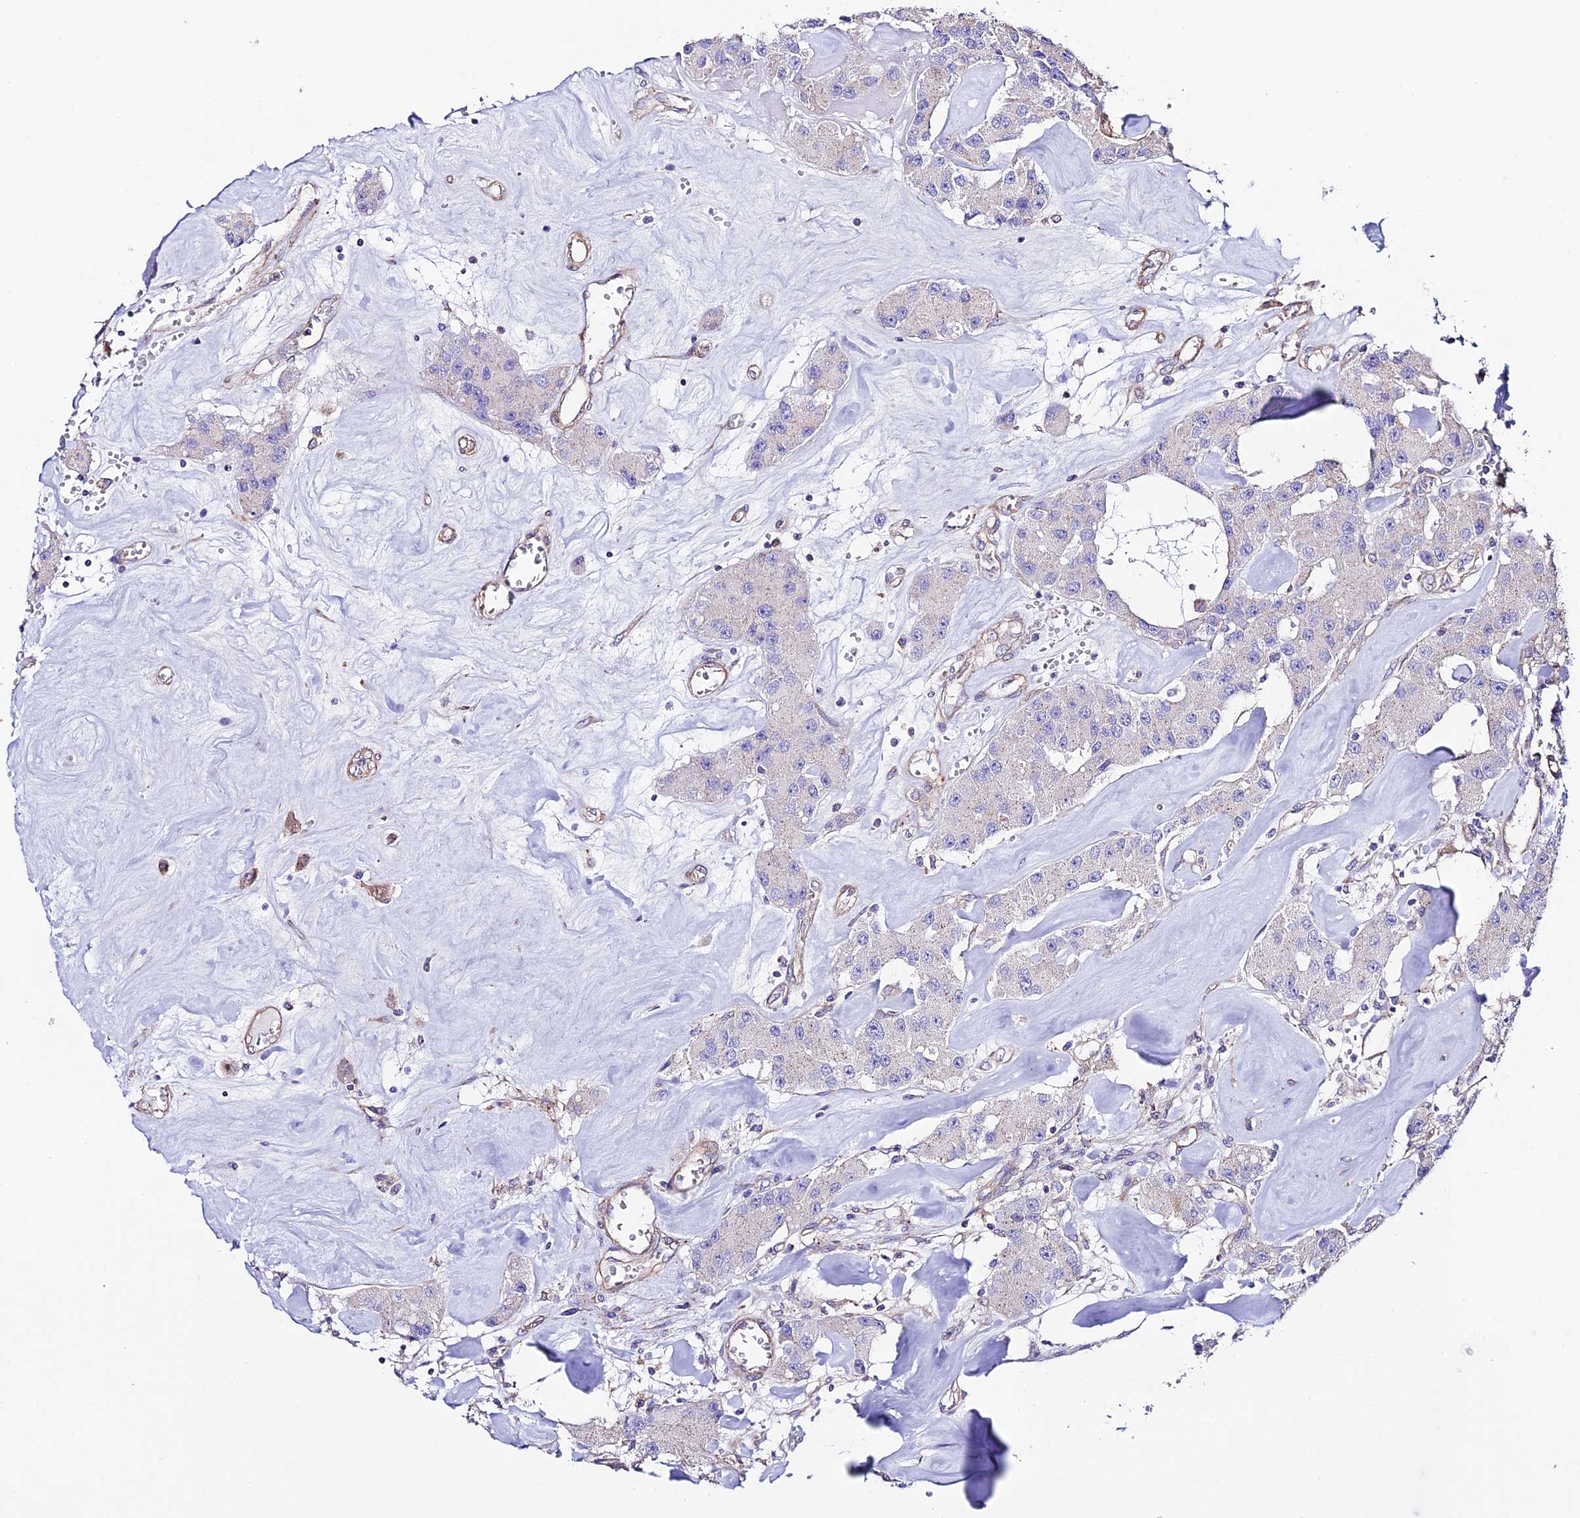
{"staining": {"intensity": "negative", "quantity": "none", "location": "none"}, "tissue": "carcinoid", "cell_type": "Tumor cells", "image_type": "cancer", "snomed": [{"axis": "morphology", "description": "Carcinoid, malignant, NOS"}, {"axis": "topography", "description": "Pancreas"}], "caption": "Human carcinoid (malignant) stained for a protein using immunohistochemistry (IHC) exhibits no staining in tumor cells.", "gene": "QRFP", "patient": {"sex": "male", "age": 41}}